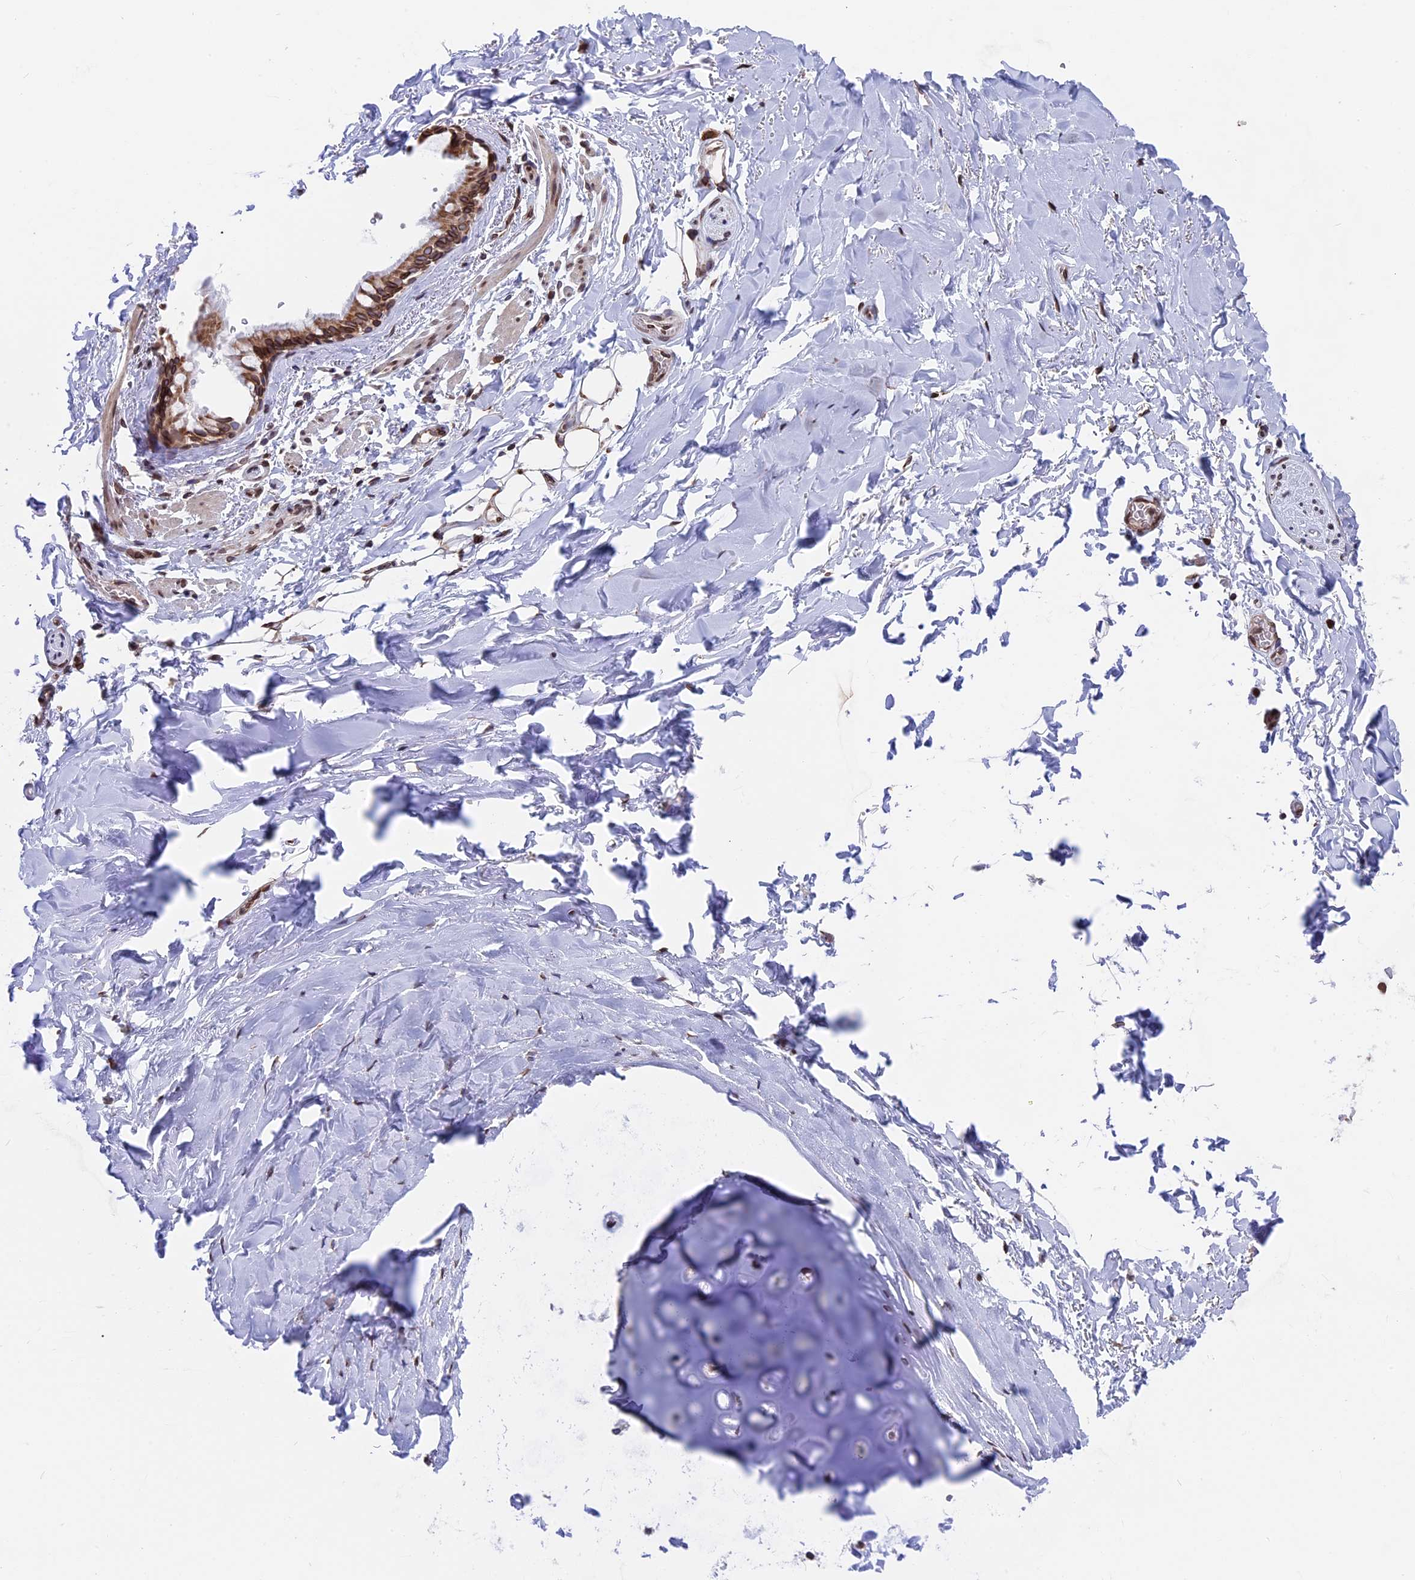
{"staining": {"intensity": "moderate", "quantity": "25%-75%", "location": "cytoplasmic/membranous,nuclear"}, "tissue": "adipose tissue", "cell_type": "Adipocytes", "image_type": "normal", "snomed": [{"axis": "morphology", "description": "Normal tissue, NOS"}, {"axis": "topography", "description": "Lymph node"}, {"axis": "topography", "description": "Bronchus"}], "caption": "Immunohistochemical staining of benign adipose tissue displays moderate cytoplasmic/membranous,nuclear protein positivity in about 25%-75% of adipocytes.", "gene": "PTCHD4", "patient": {"sex": "male", "age": 63}}